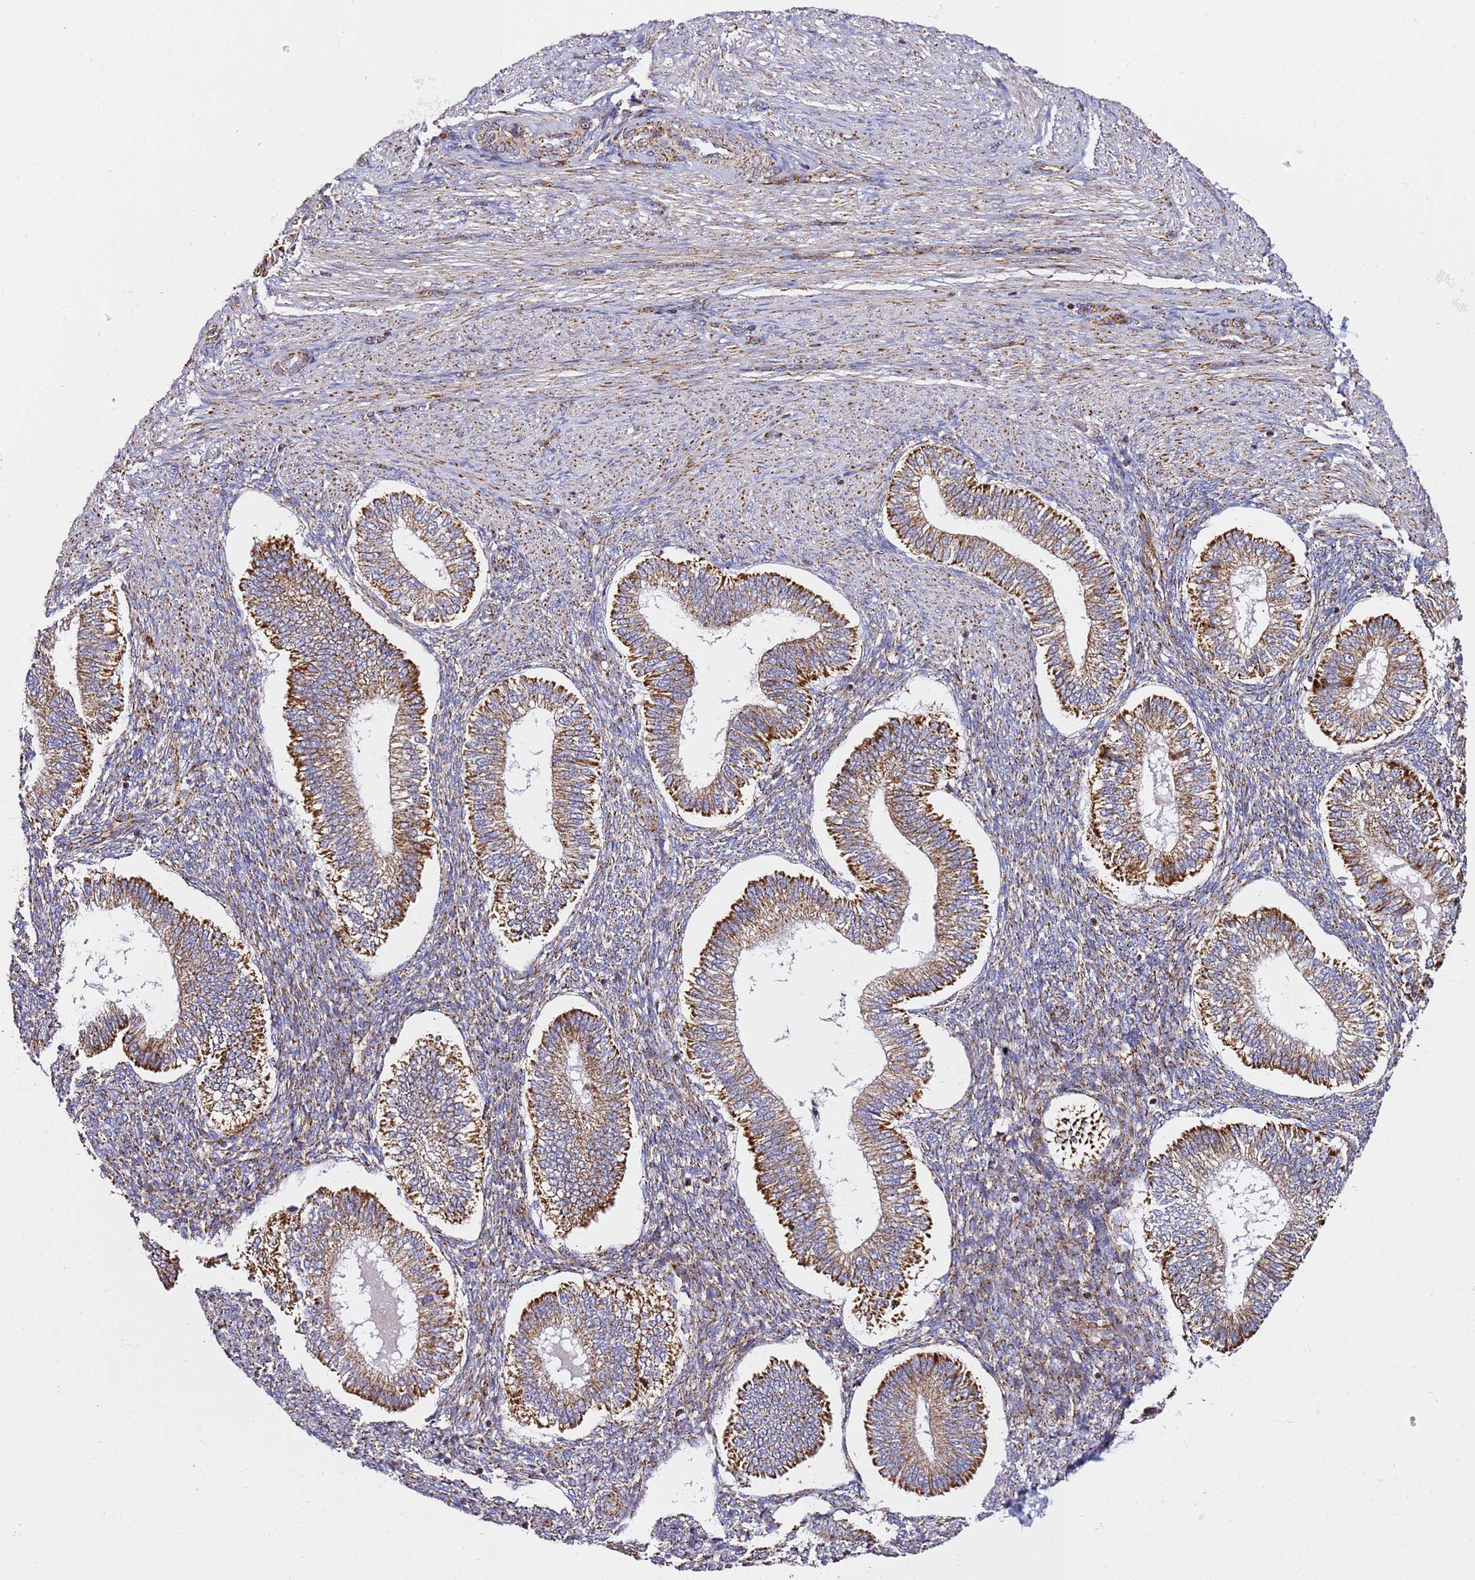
{"staining": {"intensity": "weak", "quantity": "25%-75%", "location": "cytoplasmic/membranous"}, "tissue": "endometrium", "cell_type": "Cells in endometrial stroma", "image_type": "normal", "snomed": [{"axis": "morphology", "description": "Normal tissue, NOS"}, {"axis": "topography", "description": "Endometrium"}], "caption": "Immunohistochemistry (IHC) micrograph of benign endometrium stained for a protein (brown), which displays low levels of weak cytoplasmic/membranous staining in approximately 25%-75% of cells in endometrial stroma.", "gene": "NDUFA3", "patient": {"sex": "female", "age": 25}}